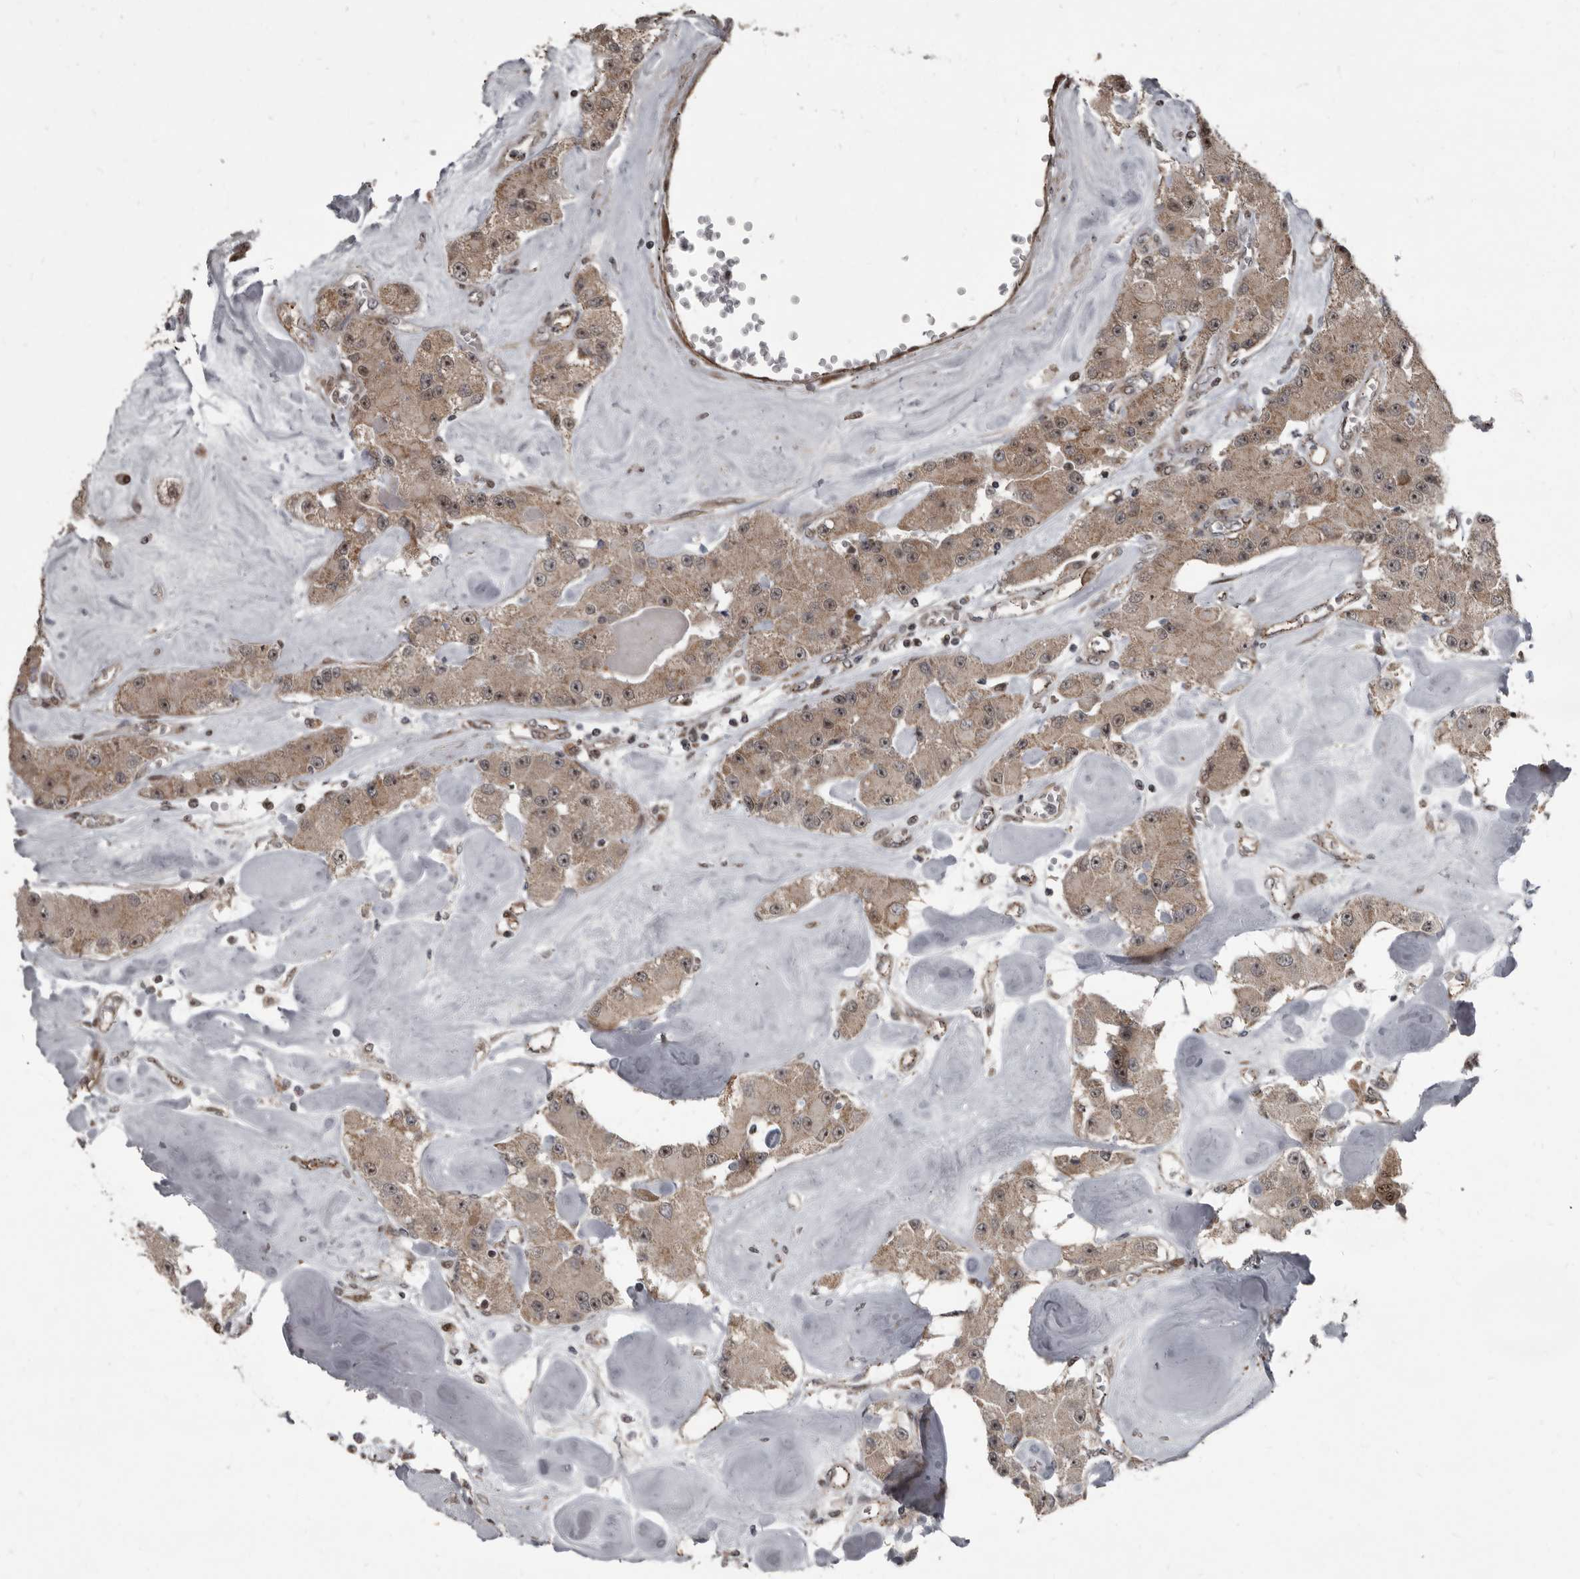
{"staining": {"intensity": "moderate", "quantity": ">75%", "location": "cytoplasmic/membranous,nuclear"}, "tissue": "carcinoid", "cell_type": "Tumor cells", "image_type": "cancer", "snomed": [{"axis": "morphology", "description": "Carcinoid, malignant, NOS"}, {"axis": "topography", "description": "Pancreas"}], "caption": "Malignant carcinoid was stained to show a protein in brown. There is medium levels of moderate cytoplasmic/membranous and nuclear positivity in approximately >75% of tumor cells.", "gene": "CHD1L", "patient": {"sex": "male", "age": 41}}